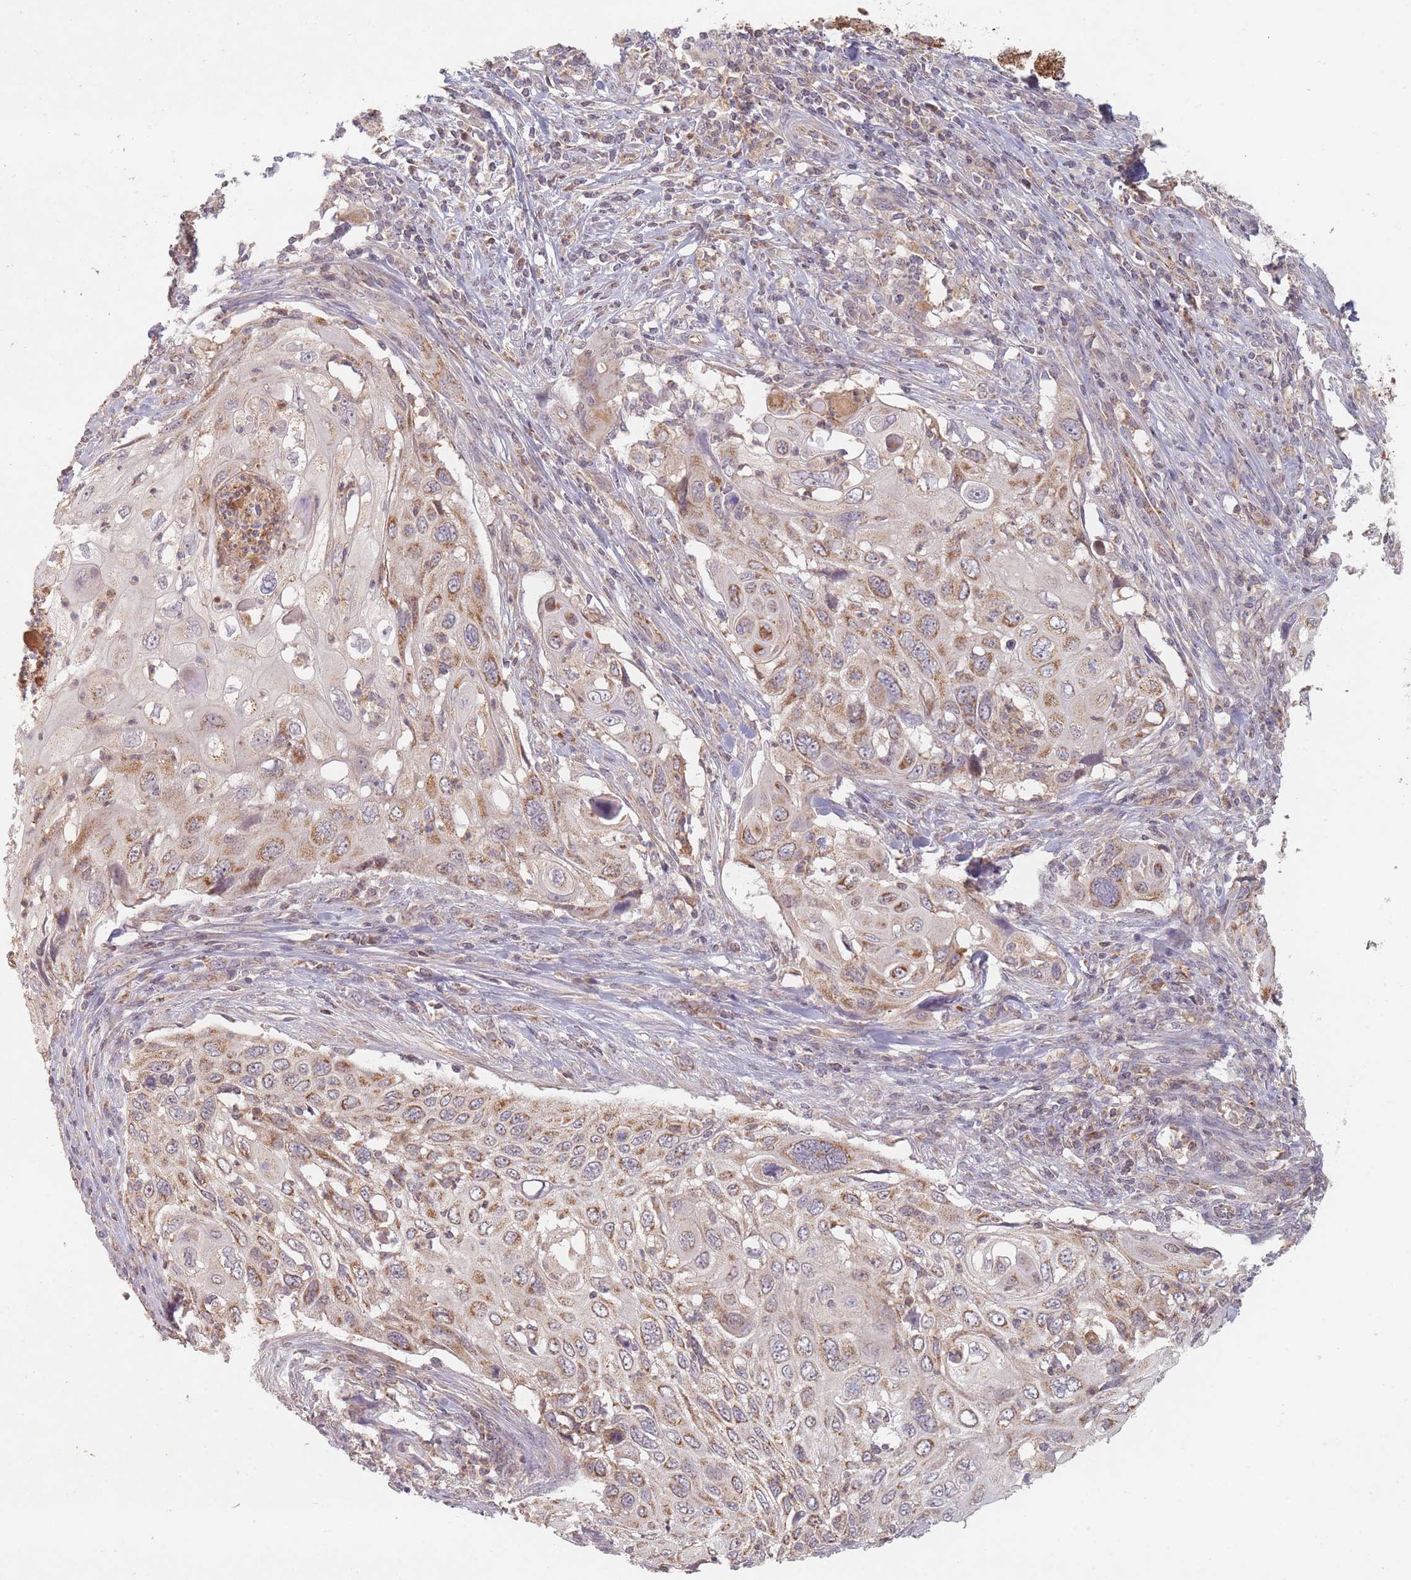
{"staining": {"intensity": "moderate", "quantity": ">75%", "location": "cytoplasmic/membranous"}, "tissue": "cervical cancer", "cell_type": "Tumor cells", "image_type": "cancer", "snomed": [{"axis": "morphology", "description": "Squamous cell carcinoma, NOS"}, {"axis": "topography", "description": "Cervix"}], "caption": "Cervical squamous cell carcinoma stained for a protein (brown) shows moderate cytoplasmic/membranous positive staining in about >75% of tumor cells.", "gene": "OR2M4", "patient": {"sex": "female", "age": 70}}